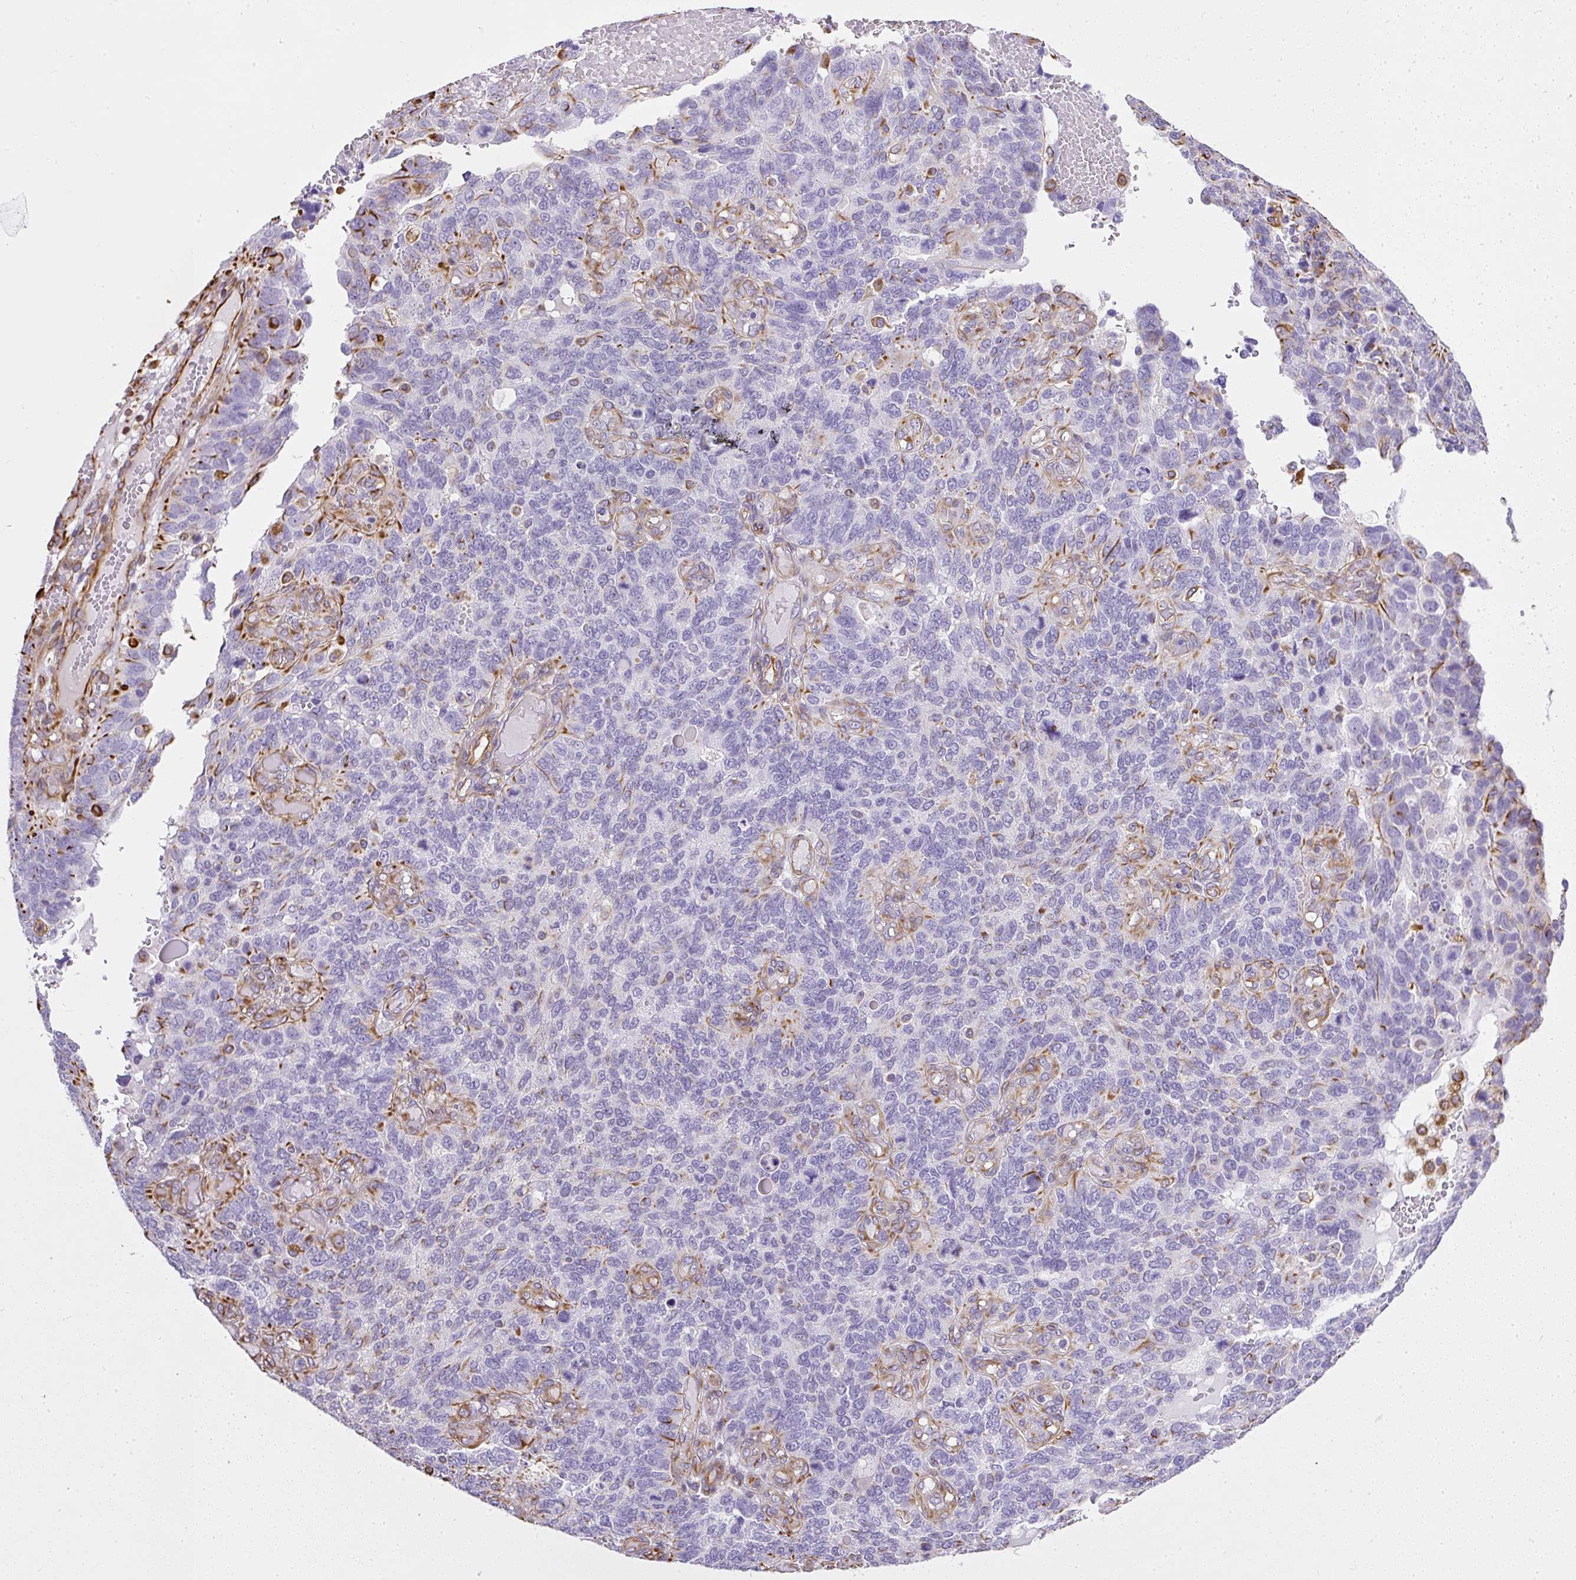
{"staining": {"intensity": "negative", "quantity": "none", "location": "none"}, "tissue": "endometrial cancer", "cell_type": "Tumor cells", "image_type": "cancer", "snomed": [{"axis": "morphology", "description": "Adenocarcinoma, NOS"}, {"axis": "topography", "description": "Endometrium"}], "caption": "Endometrial adenocarcinoma was stained to show a protein in brown. There is no significant positivity in tumor cells.", "gene": "PLS1", "patient": {"sex": "female", "age": 66}}